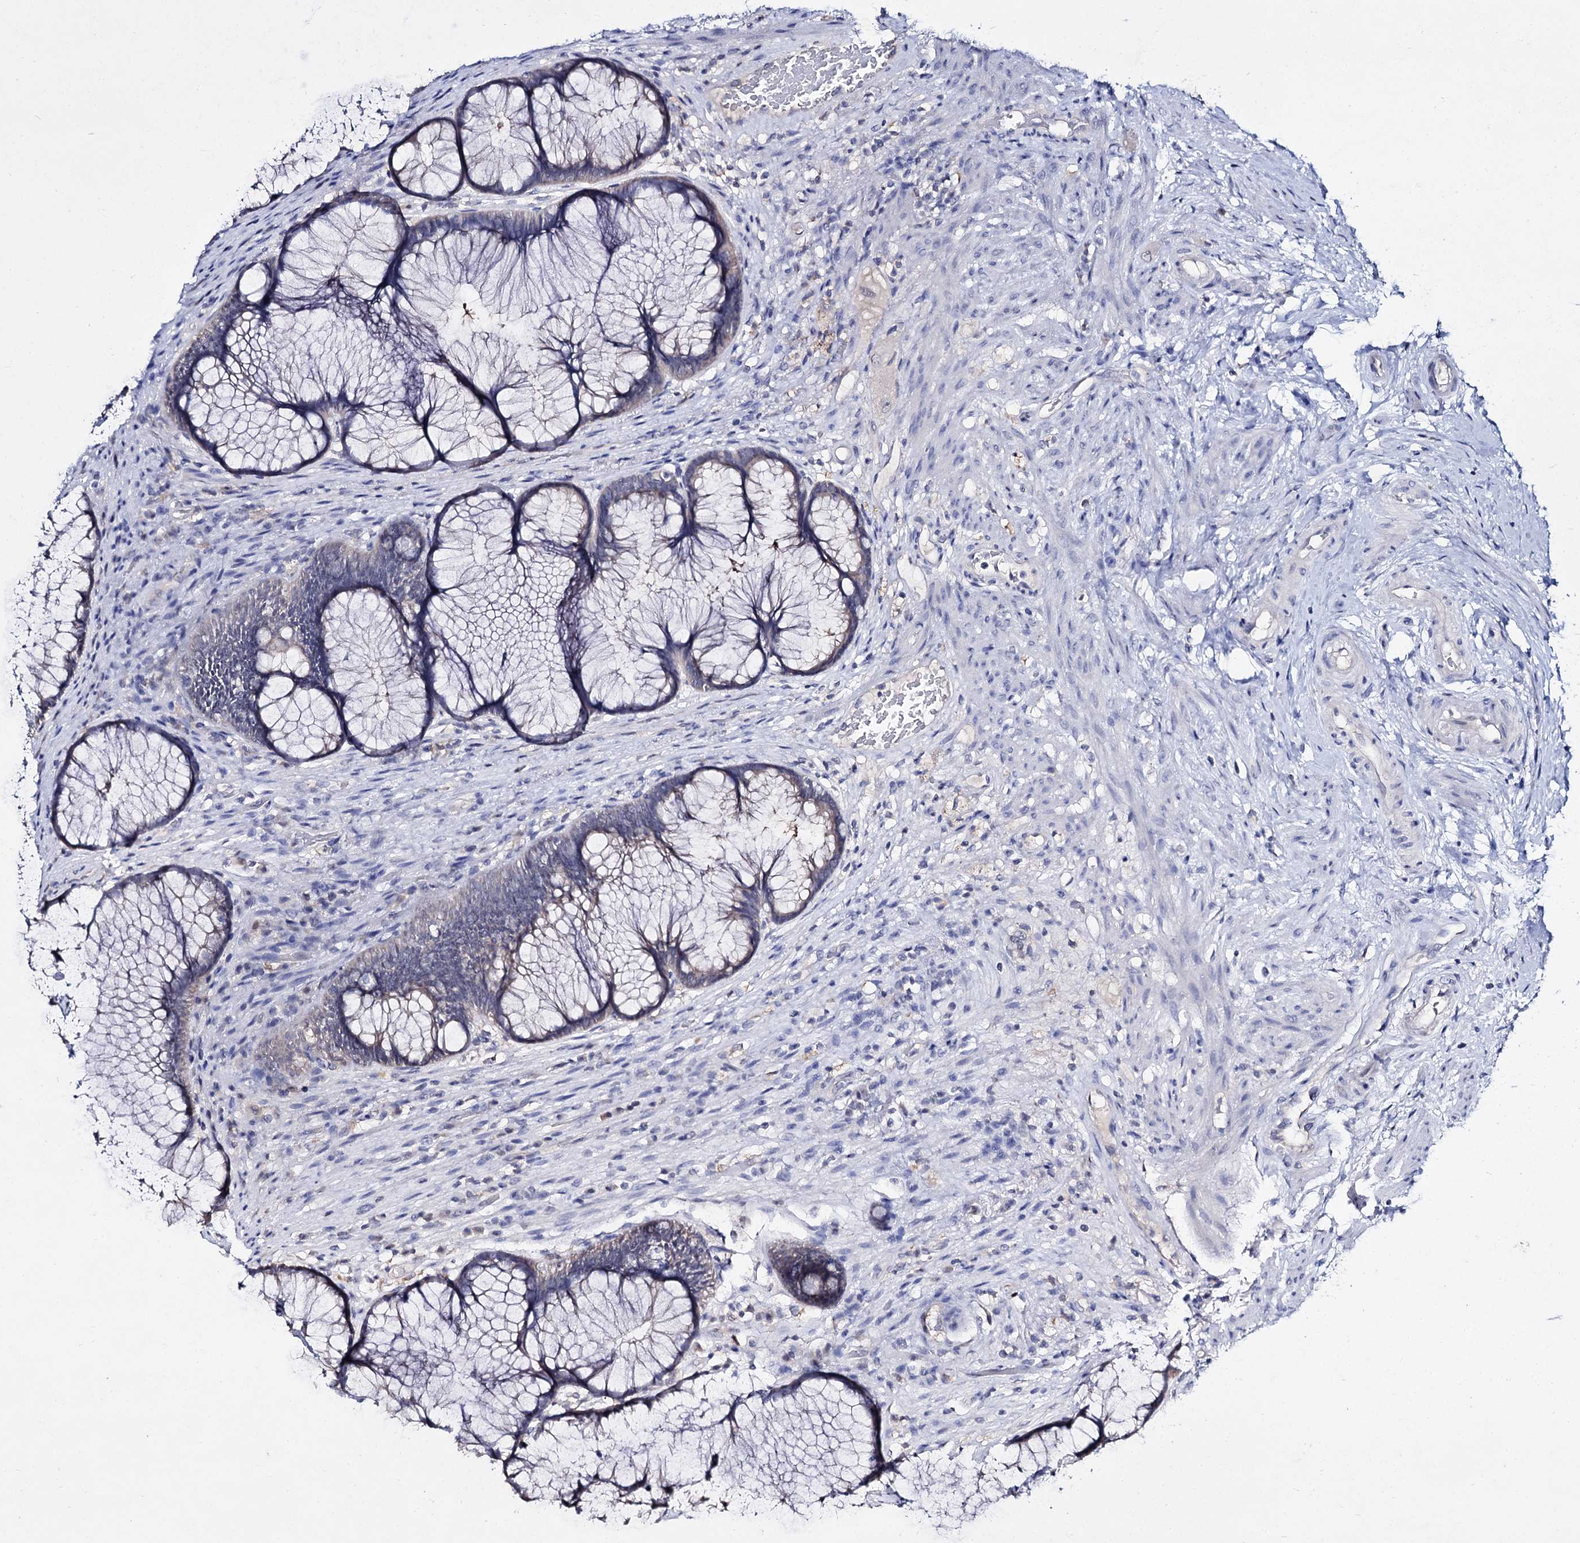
{"staining": {"intensity": "weak", "quantity": "25%-75%", "location": "cytoplasmic/membranous"}, "tissue": "rectum", "cell_type": "Glandular cells", "image_type": "normal", "snomed": [{"axis": "morphology", "description": "Normal tissue, NOS"}, {"axis": "topography", "description": "Rectum"}], "caption": "Rectum stained with IHC reveals weak cytoplasmic/membranous positivity in approximately 25%-75% of glandular cells.", "gene": "ACTR6", "patient": {"sex": "male", "age": 51}}